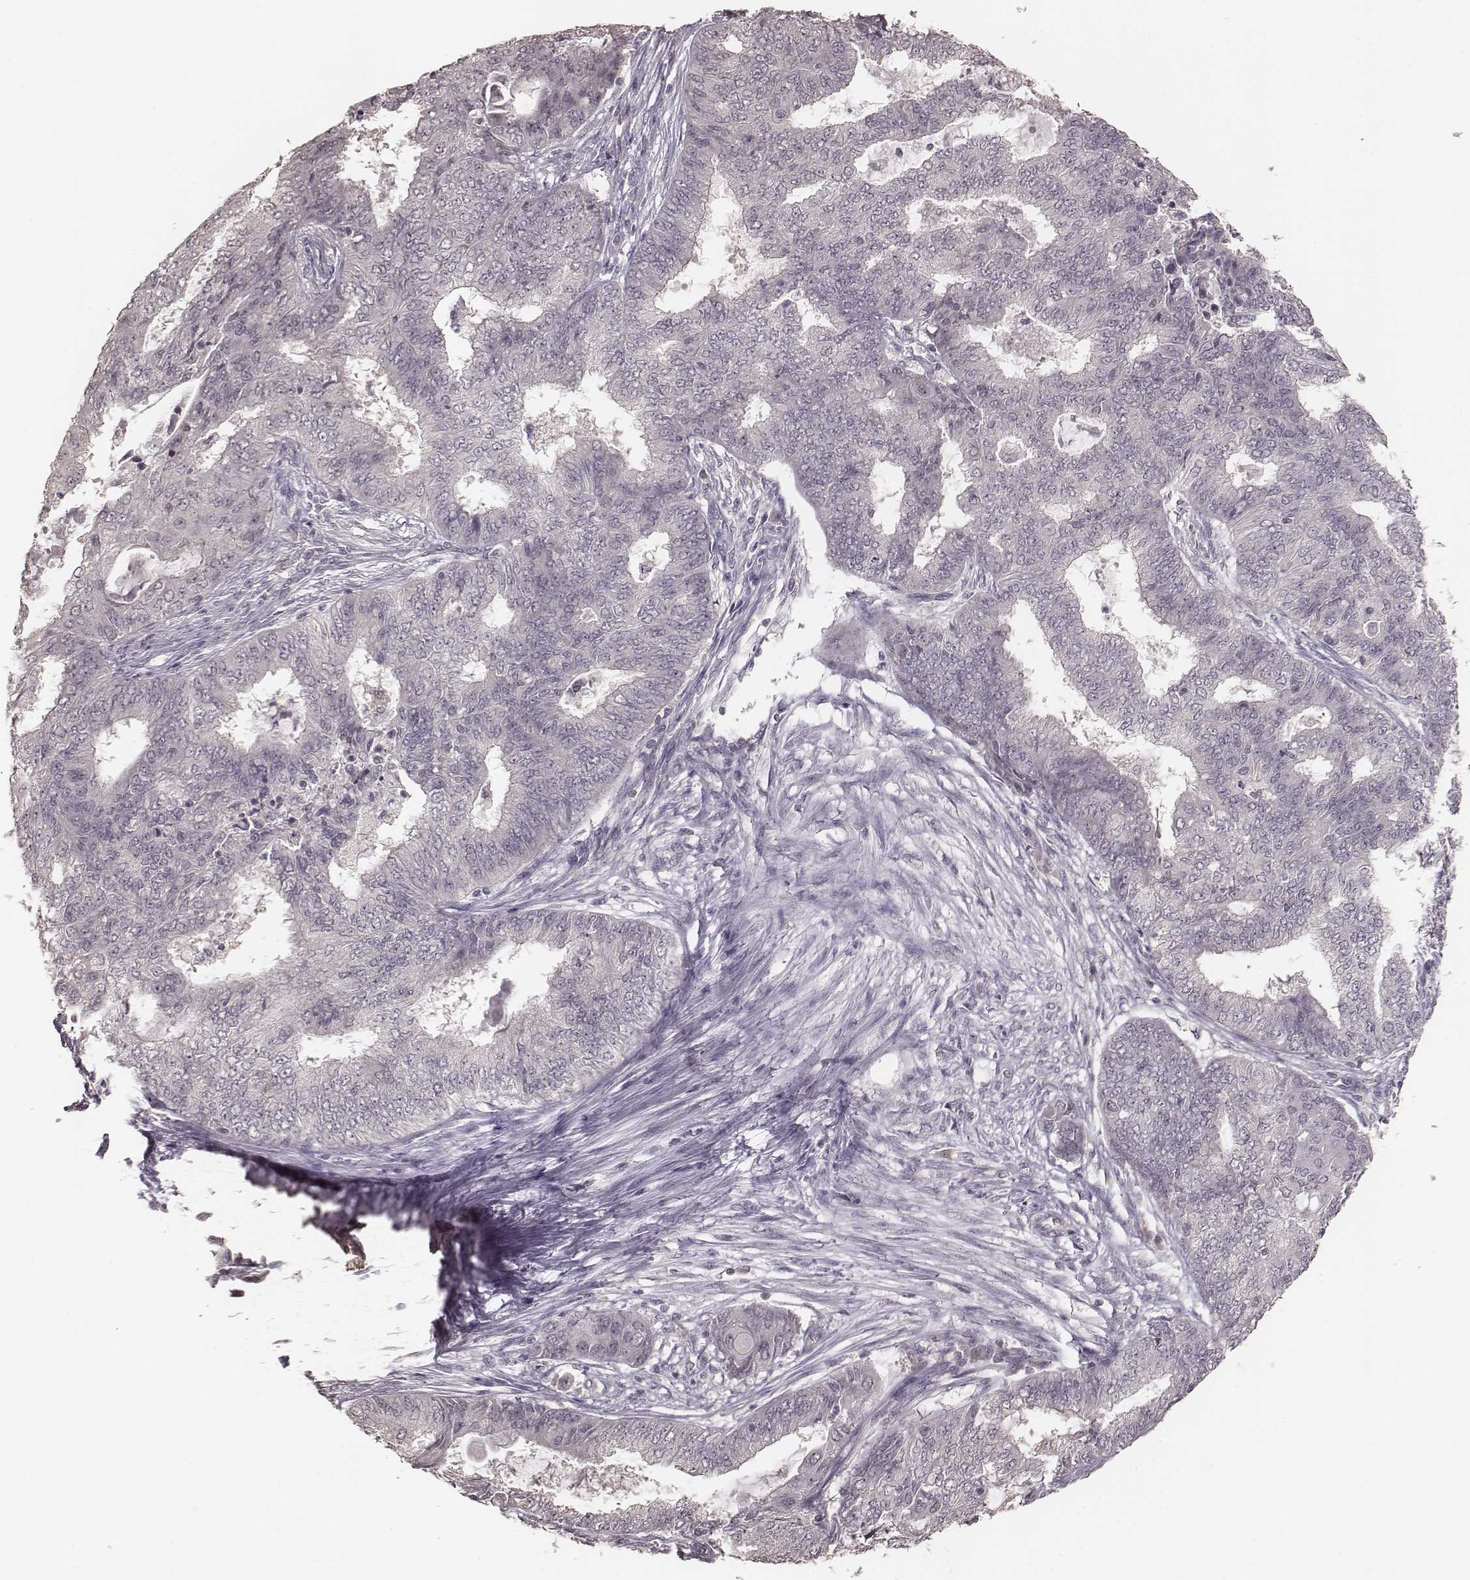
{"staining": {"intensity": "negative", "quantity": "none", "location": "none"}, "tissue": "endometrial cancer", "cell_type": "Tumor cells", "image_type": "cancer", "snomed": [{"axis": "morphology", "description": "Adenocarcinoma, NOS"}, {"axis": "topography", "description": "Endometrium"}], "caption": "Immunohistochemical staining of human endometrial cancer shows no significant staining in tumor cells.", "gene": "LY6K", "patient": {"sex": "female", "age": 62}}